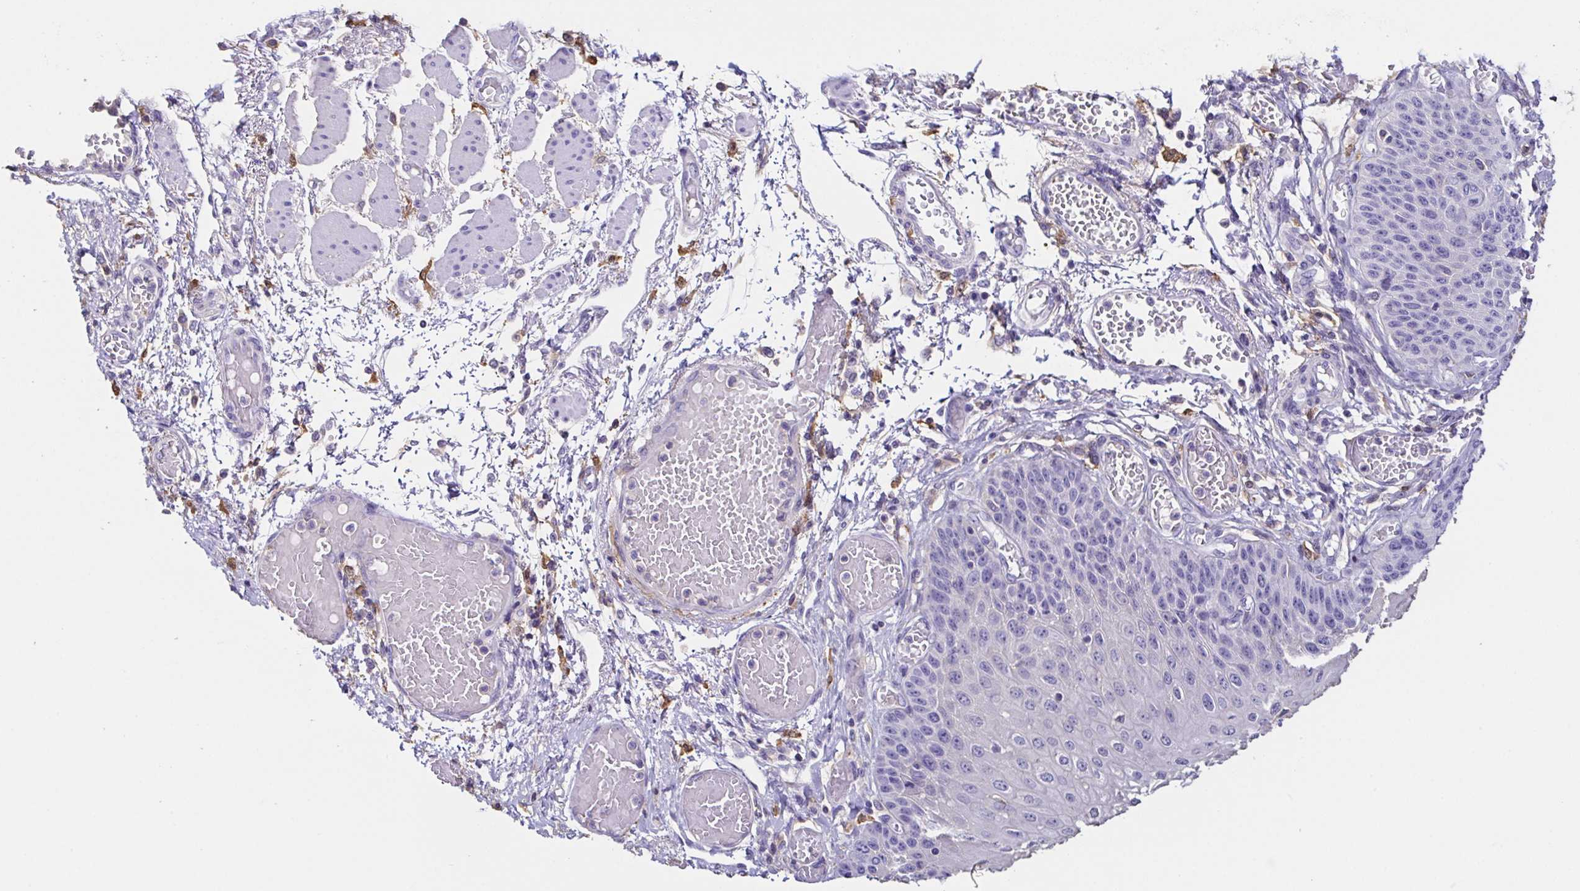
{"staining": {"intensity": "negative", "quantity": "none", "location": "none"}, "tissue": "esophagus", "cell_type": "Squamous epithelial cells", "image_type": "normal", "snomed": [{"axis": "morphology", "description": "Normal tissue, NOS"}, {"axis": "morphology", "description": "Adenocarcinoma, NOS"}, {"axis": "topography", "description": "Esophagus"}], "caption": "There is no significant positivity in squamous epithelial cells of esophagus. (Immunohistochemistry, brightfield microscopy, high magnification).", "gene": "ANXA10", "patient": {"sex": "male", "age": 81}}